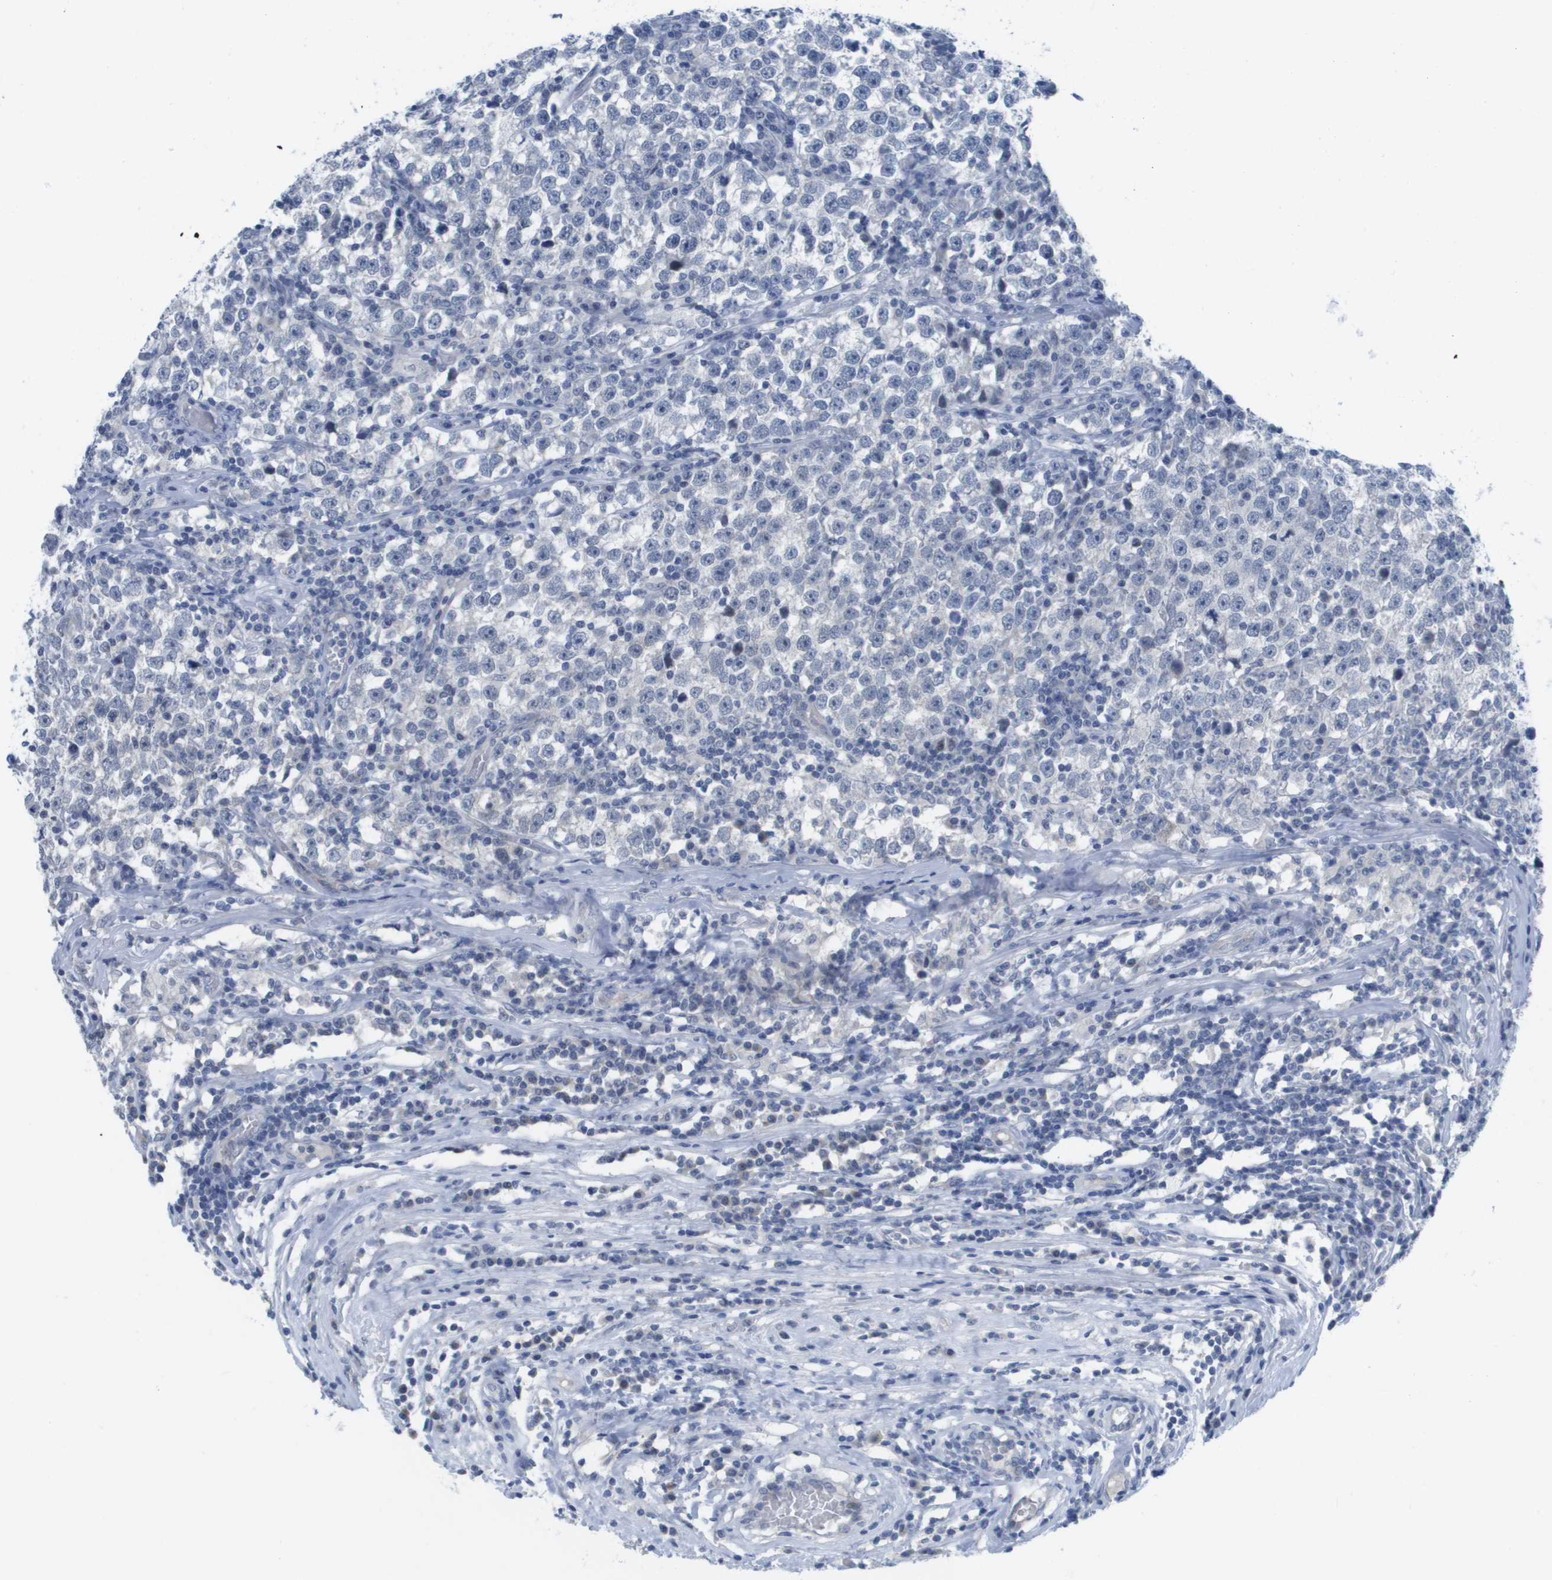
{"staining": {"intensity": "negative", "quantity": "none", "location": "none"}, "tissue": "testis cancer", "cell_type": "Tumor cells", "image_type": "cancer", "snomed": [{"axis": "morphology", "description": "Seminoma, NOS"}, {"axis": "topography", "description": "Testis"}], "caption": "DAB immunohistochemical staining of testis cancer (seminoma) exhibits no significant positivity in tumor cells.", "gene": "PDE4A", "patient": {"sex": "male", "age": 43}}